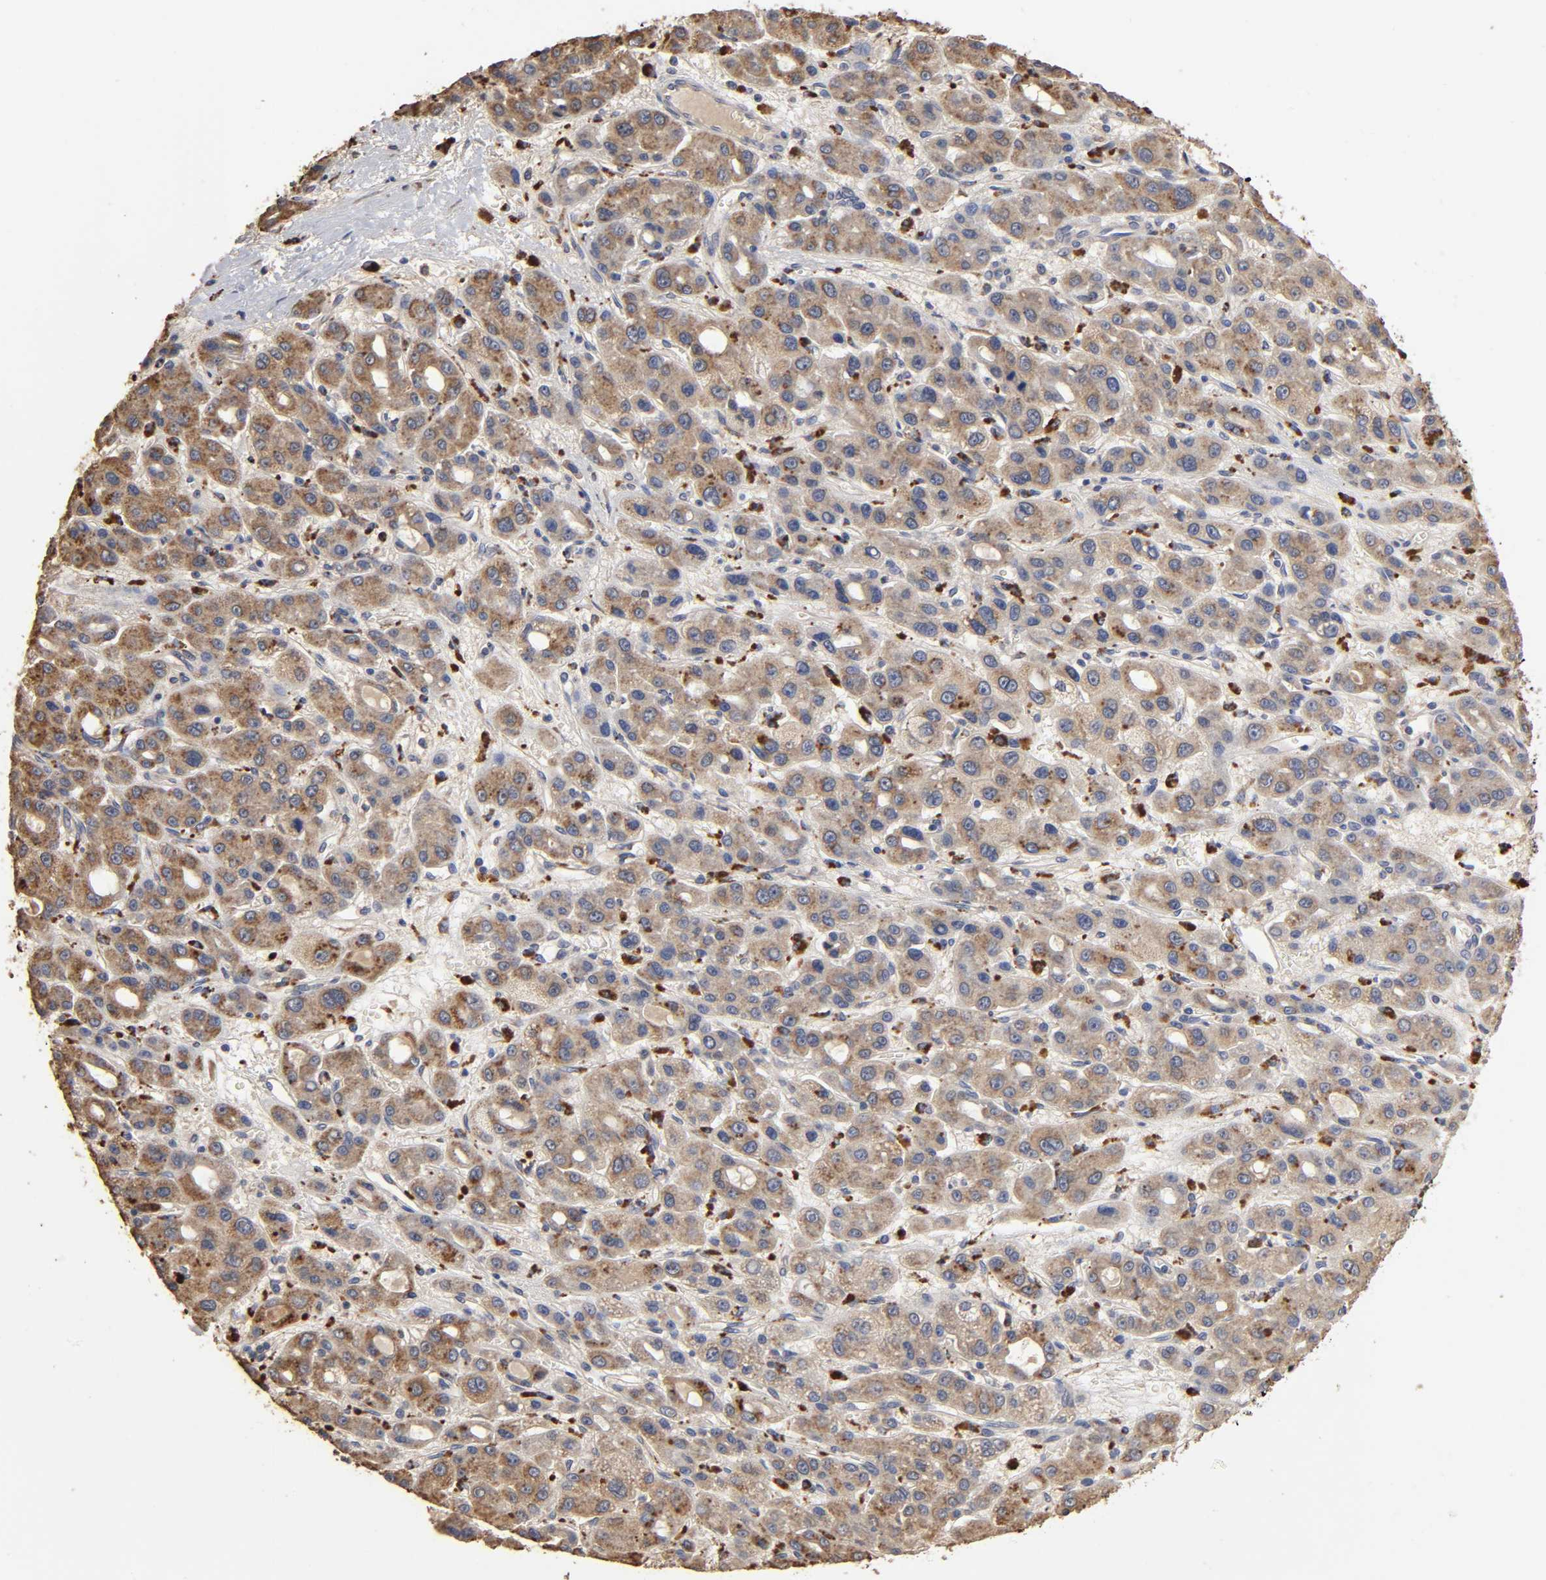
{"staining": {"intensity": "weak", "quantity": ">75%", "location": "cytoplasmic/membranous"}, "tissue": "liver cancer", "cell_type": "Tumor cells", "image_type": "cancer", "snomed": [{"axis": "morphology", "description": "Carcinoma, Hepatocellular, NOS"}, {"axis": "topography", "description": "Liver"}], "caption": "Liver cancer was stained to show a protein in brown. There is low levels of weak cytoplasmic/membranous staining in about >75% of tumor cells. Nuclei are stained in blue.", "gene": "EIF4G2", "patient": {"sex": "male", "age": 55}}